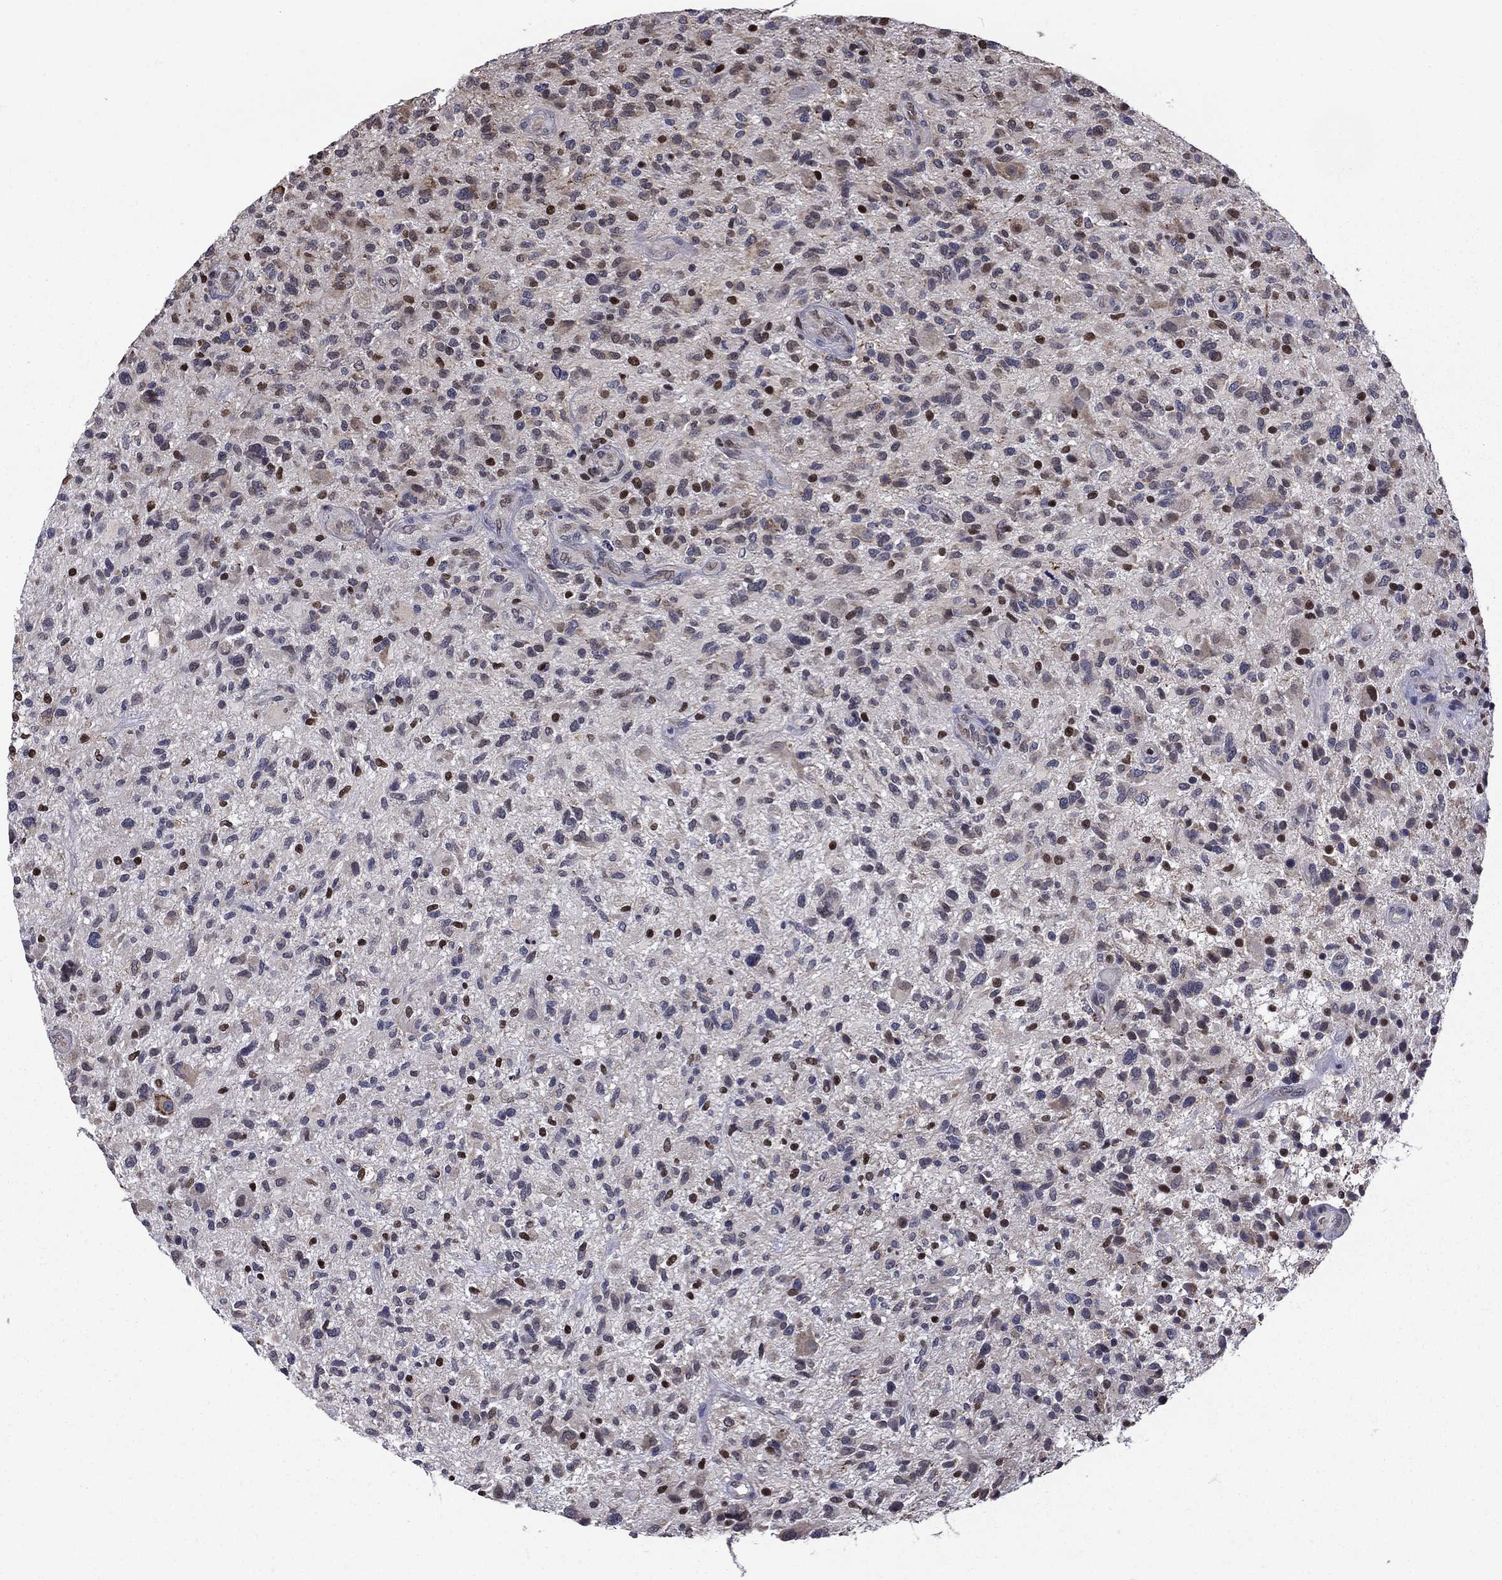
{"staining": {"intensity": "weak", "quantity": "<25%", "location": "cytoplasmic/membranous,nuclear"}, "tissue": "glioma", "cell_type": "Tumor cells", "image_type": "cancer", "snomed": [{"axis": "morphology", "description": "Glioma, malignant, High grade"}, {"axis": "topography", "description": "Brain"}], "caption": "Human high-grade glioma (malignant) stained for a protein using IHC shows no positivity in tumor cells.", "gene": "HSPB2", "patient": {"sex": "male", "age": 47}}